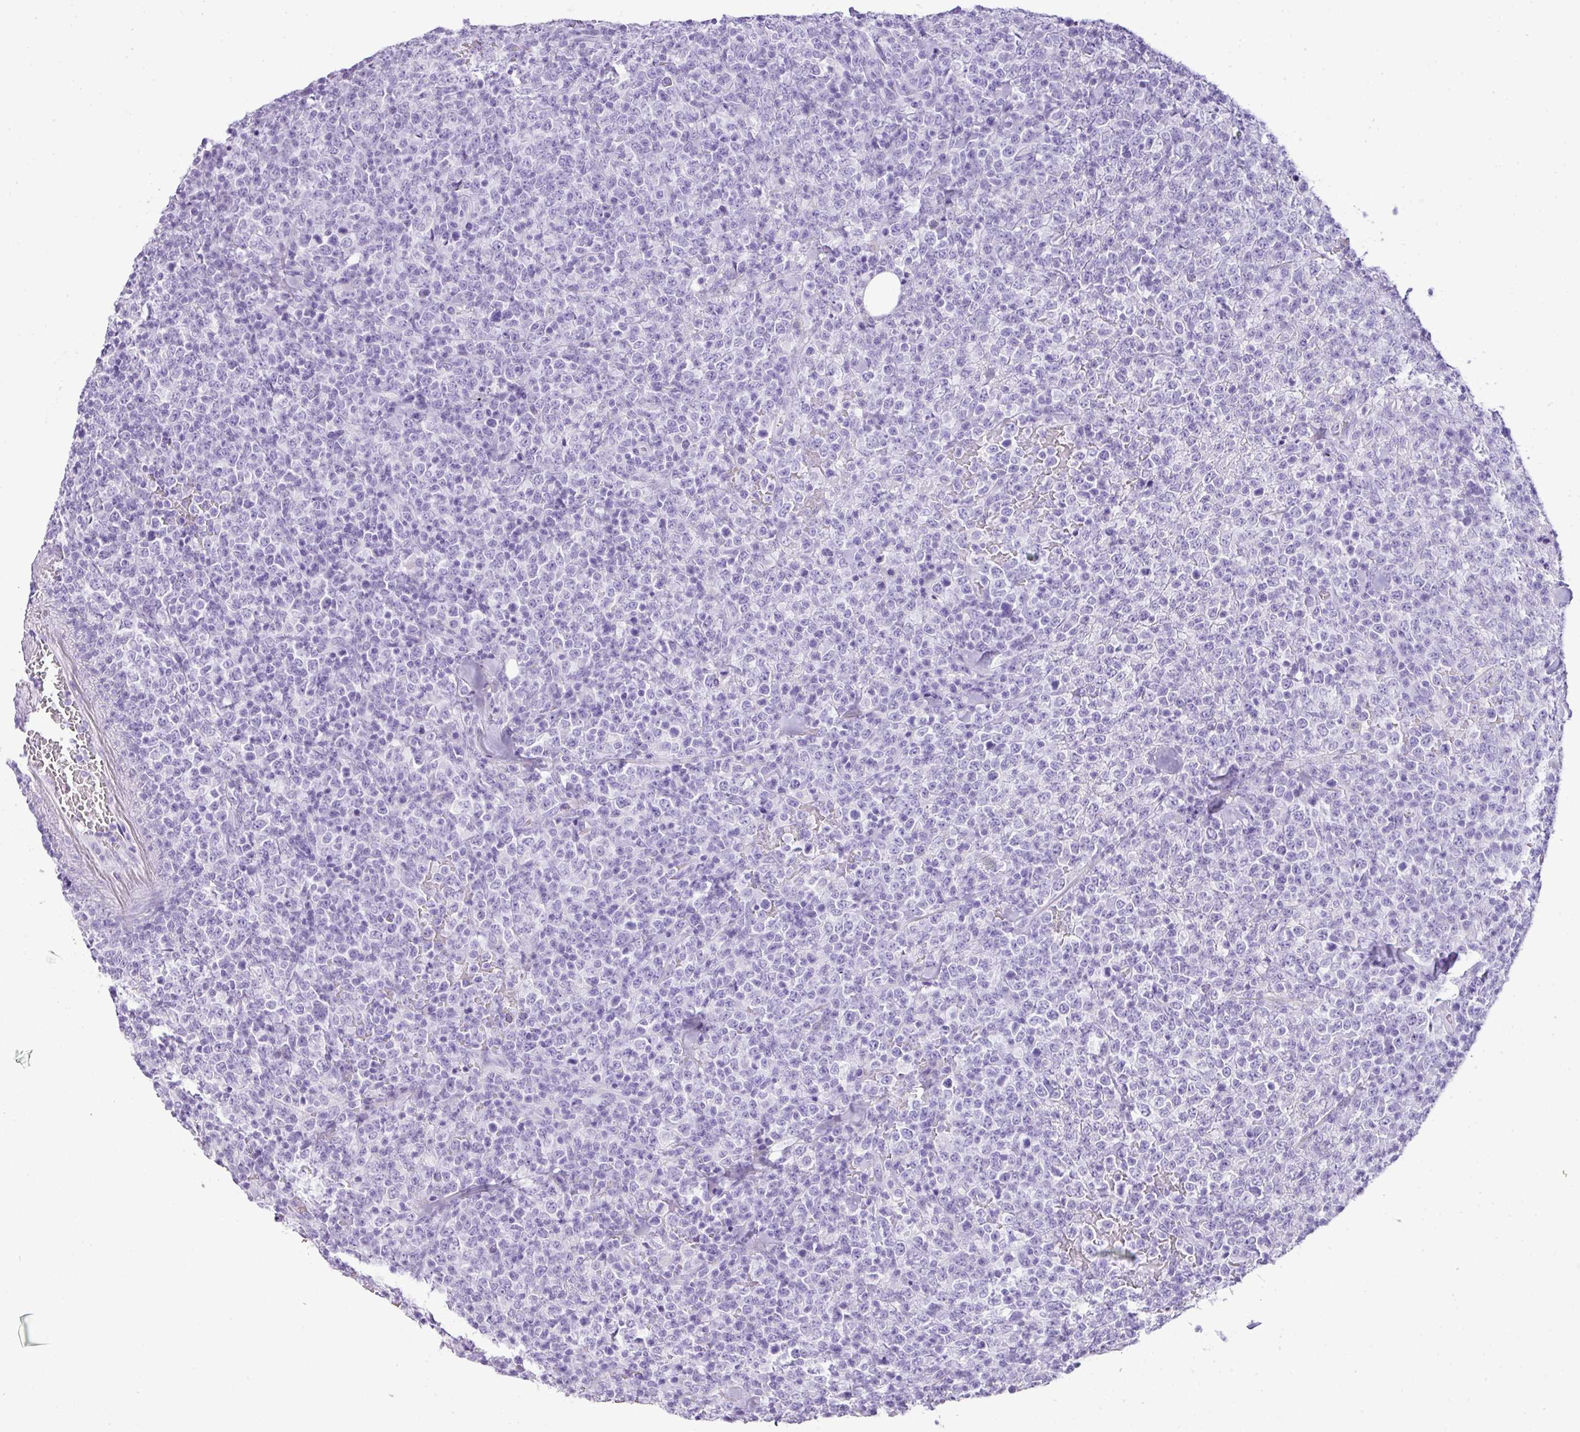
{"staining": {"intensity": "negative", "quantity": "none", "location": "none"}, "tissue": "lymphoma", "cell_type": "Tumor cells", "image_type": "cancer", "snomed": [{"axis": "morphology", "description": "Malignant lymphoma, non-Hodgkin's type, High grade"}, {"axis": "topography", "description": "Colon"}], "caption": "A high-resolution micrograph shows immunohistochemistry (IHC) staining of malignant lymphoma, non-Hodgkin's type (high-grade), which demonstrates no significant expression in tumor cells.", "gene": "TNP1", "patient": {"sex": "female", "age": 53}}